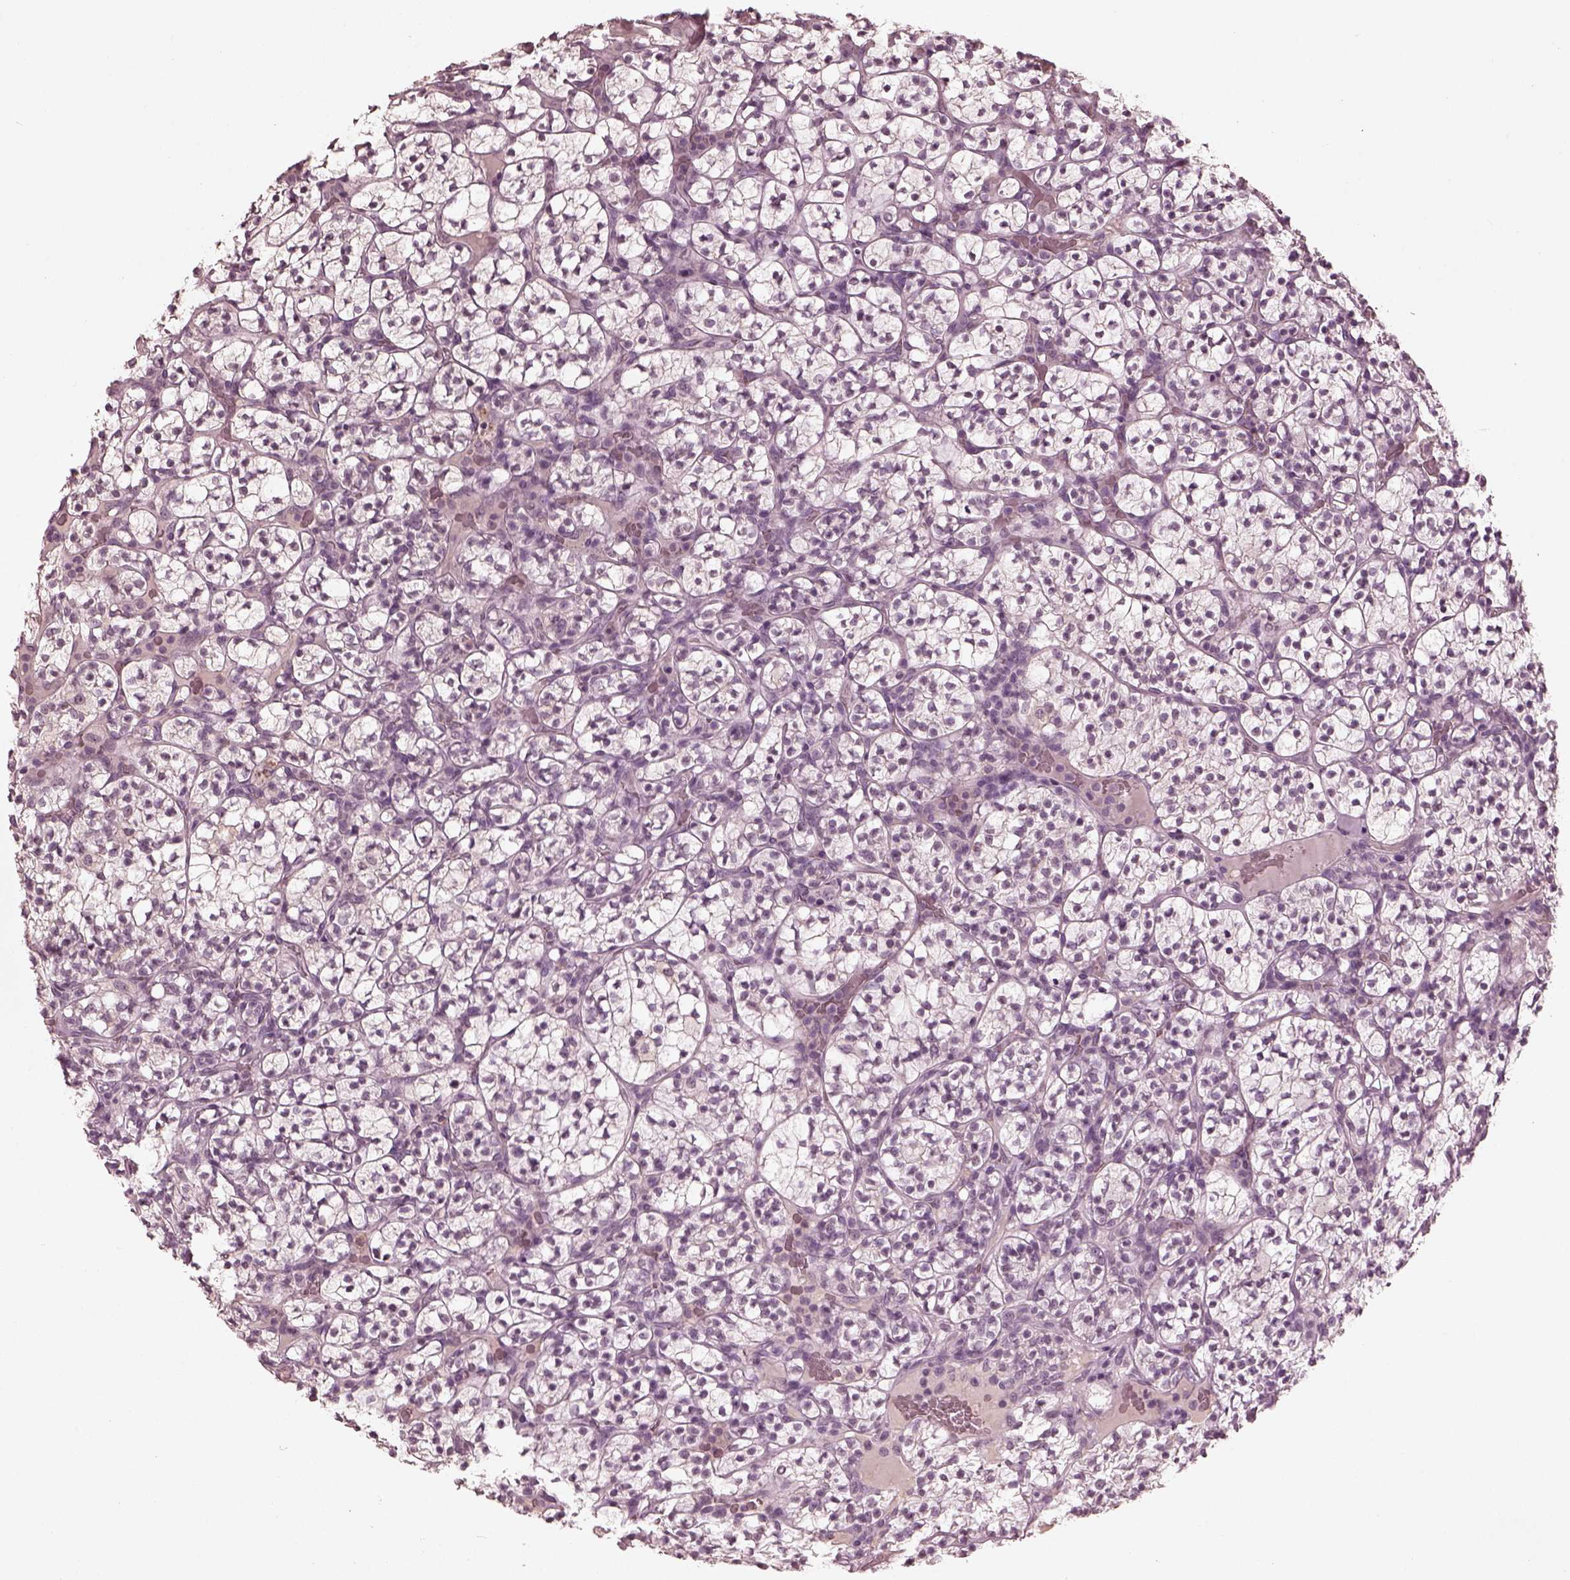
{"staining": {"intensity": "negative", "quantity": "none", "location": "none"}, "tissue": "renal cancer", "cell_type": "Tumor cells", "image_type": "cancer", "snomed": [{"axis": "morphology", "description": "Adenocarcinoma, NOS"}, {"axis": "topography", "description": "Kidney"}], "caption": "Tumor cells show no significant staining in renal cancer (adenocarcinoma).", "gene": "KRT79", "patient": {"sex": "female", "age": 89}}